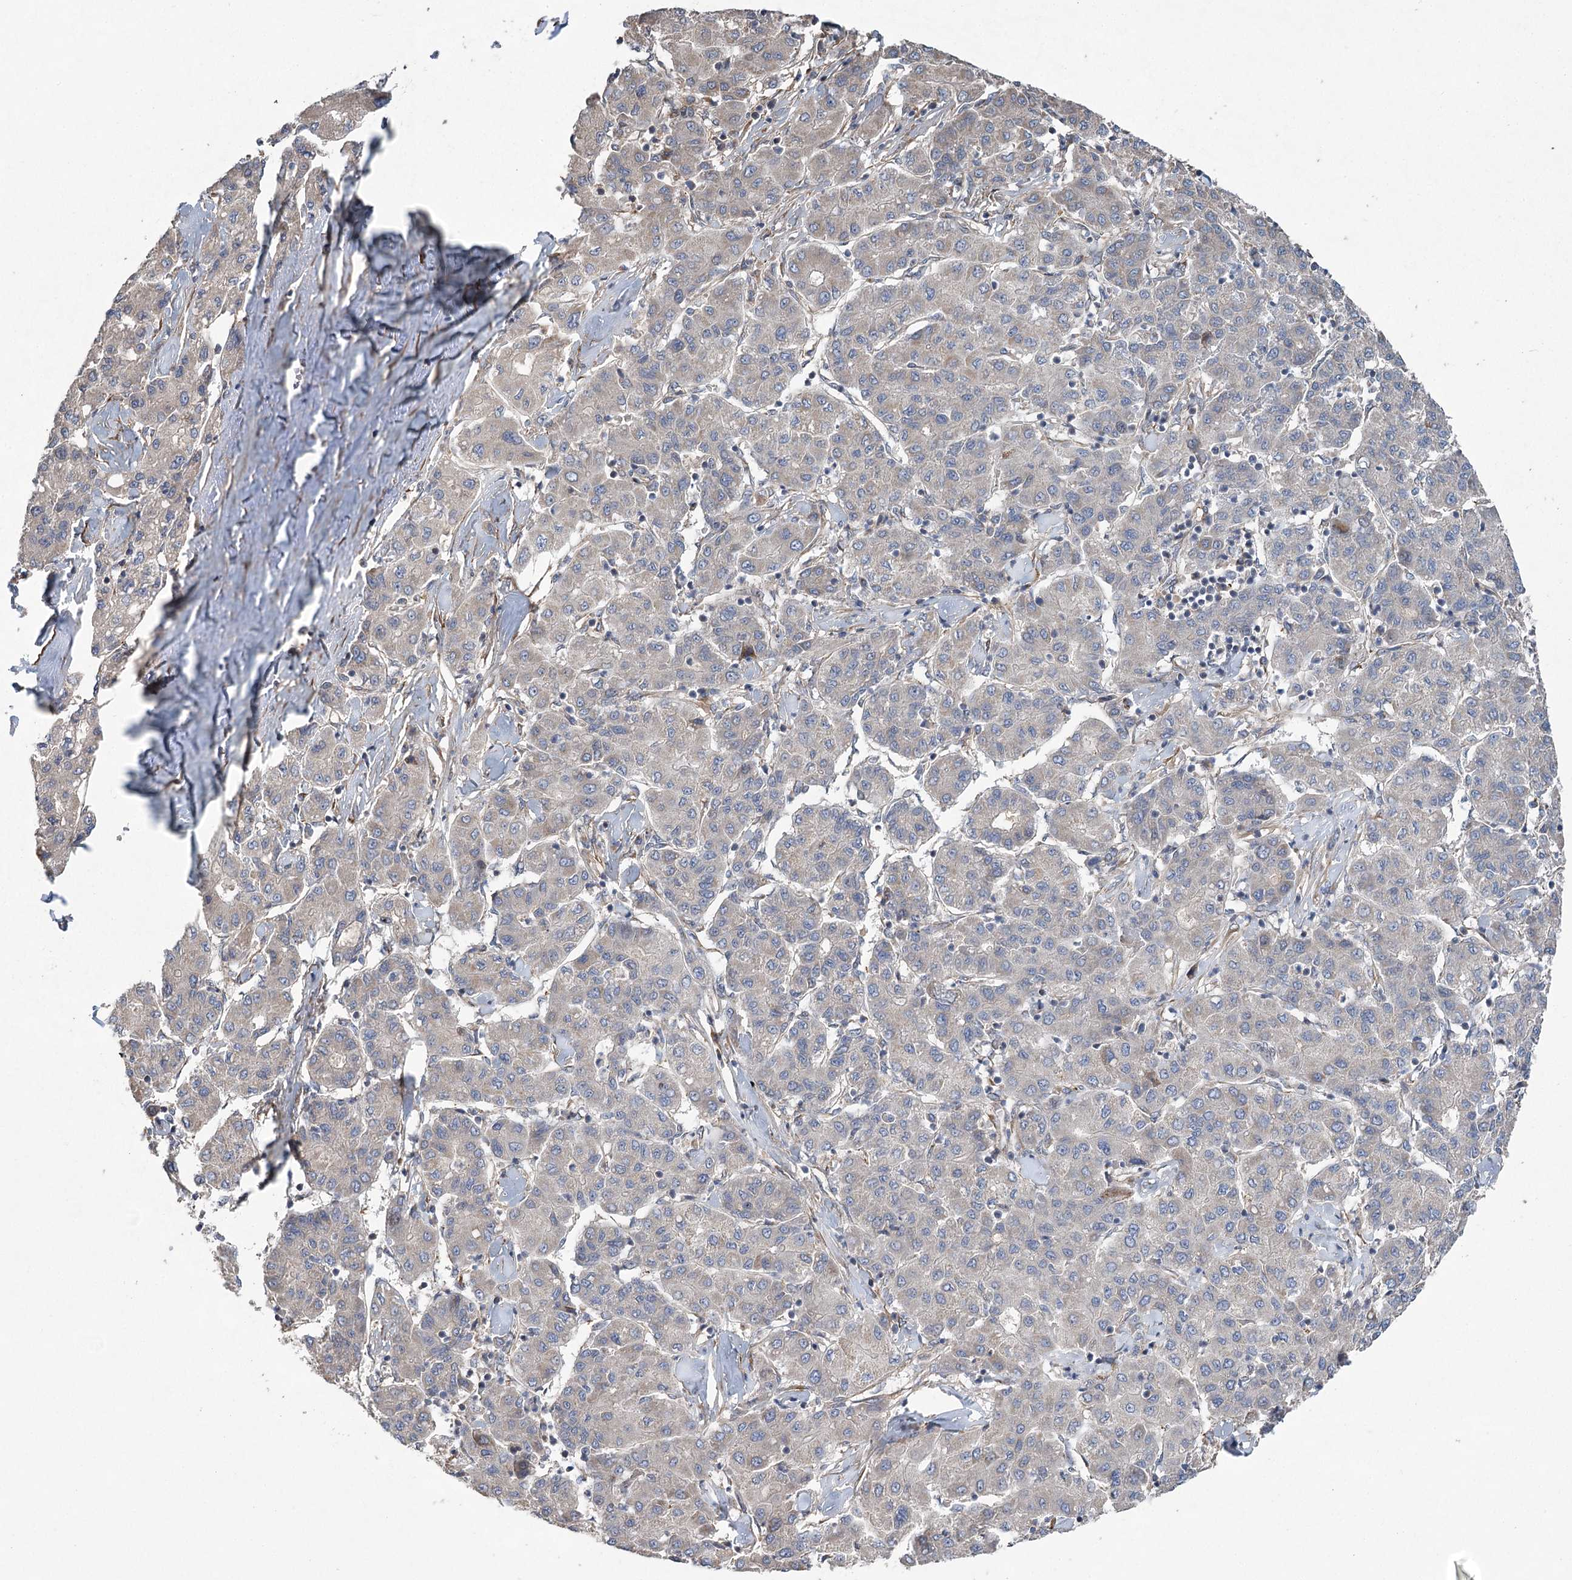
{"staining": {"intensity": "moderate", "quantity": "<25%", "location": "cytoplasmic/membranous"}, "tissue": "liver cancer", "cell_type": "Tumor cells", "image_type": "cancer", "snomed": [{"axis": "morphology", "description": "Carcinoma, Hepatocellular, NOS"}, {"axis": "topography", "description": "Liver"}], "caption": "Protein expression analysis of hepatocellular carcinoma (liver) demonstrates moderate cytoplasmic/membranous staining in approximately <25% of tumor cells.", "gene": "RWDD4", "patient": {"sex": "male", "age": 65}}